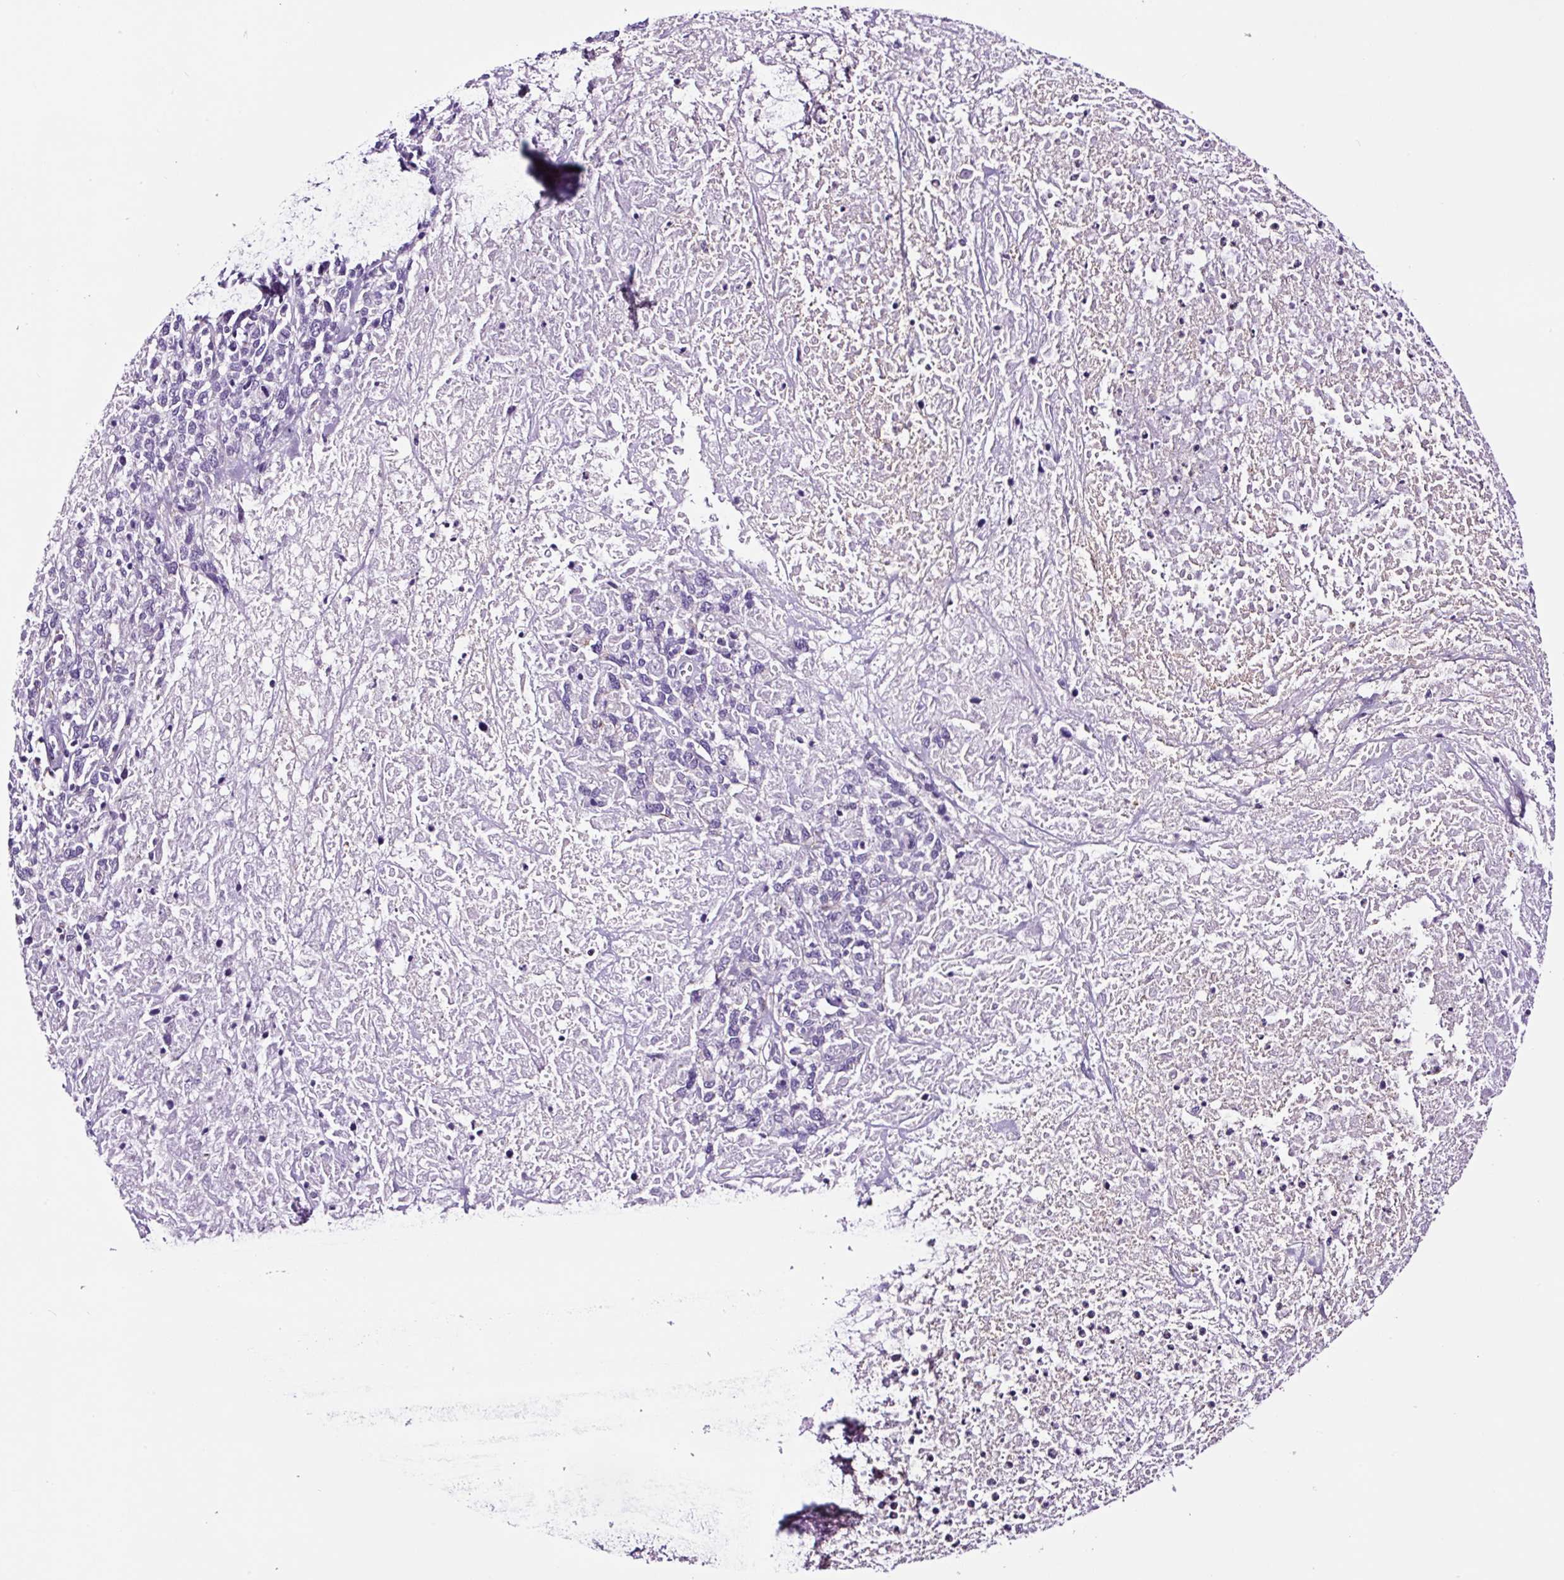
{"staining": {"intensity": "negative", "quantity": "none", "location": "none"}, "tissue": "cervical cancer", "cell_type": "Tumor cells", "image_type": "cancer", "snomed": [{"axis": "morphology", "description": "Squamous cell carcinoma, NOS"}, {"axis": "topography", "description": "Cervix"}], "caption": "Micrograph shows no significant protein expression in tumor cells of cervical squamous cell carcinoma.", "gene": "TAFA3", "patient": {"sex": "female", "age": 46}}